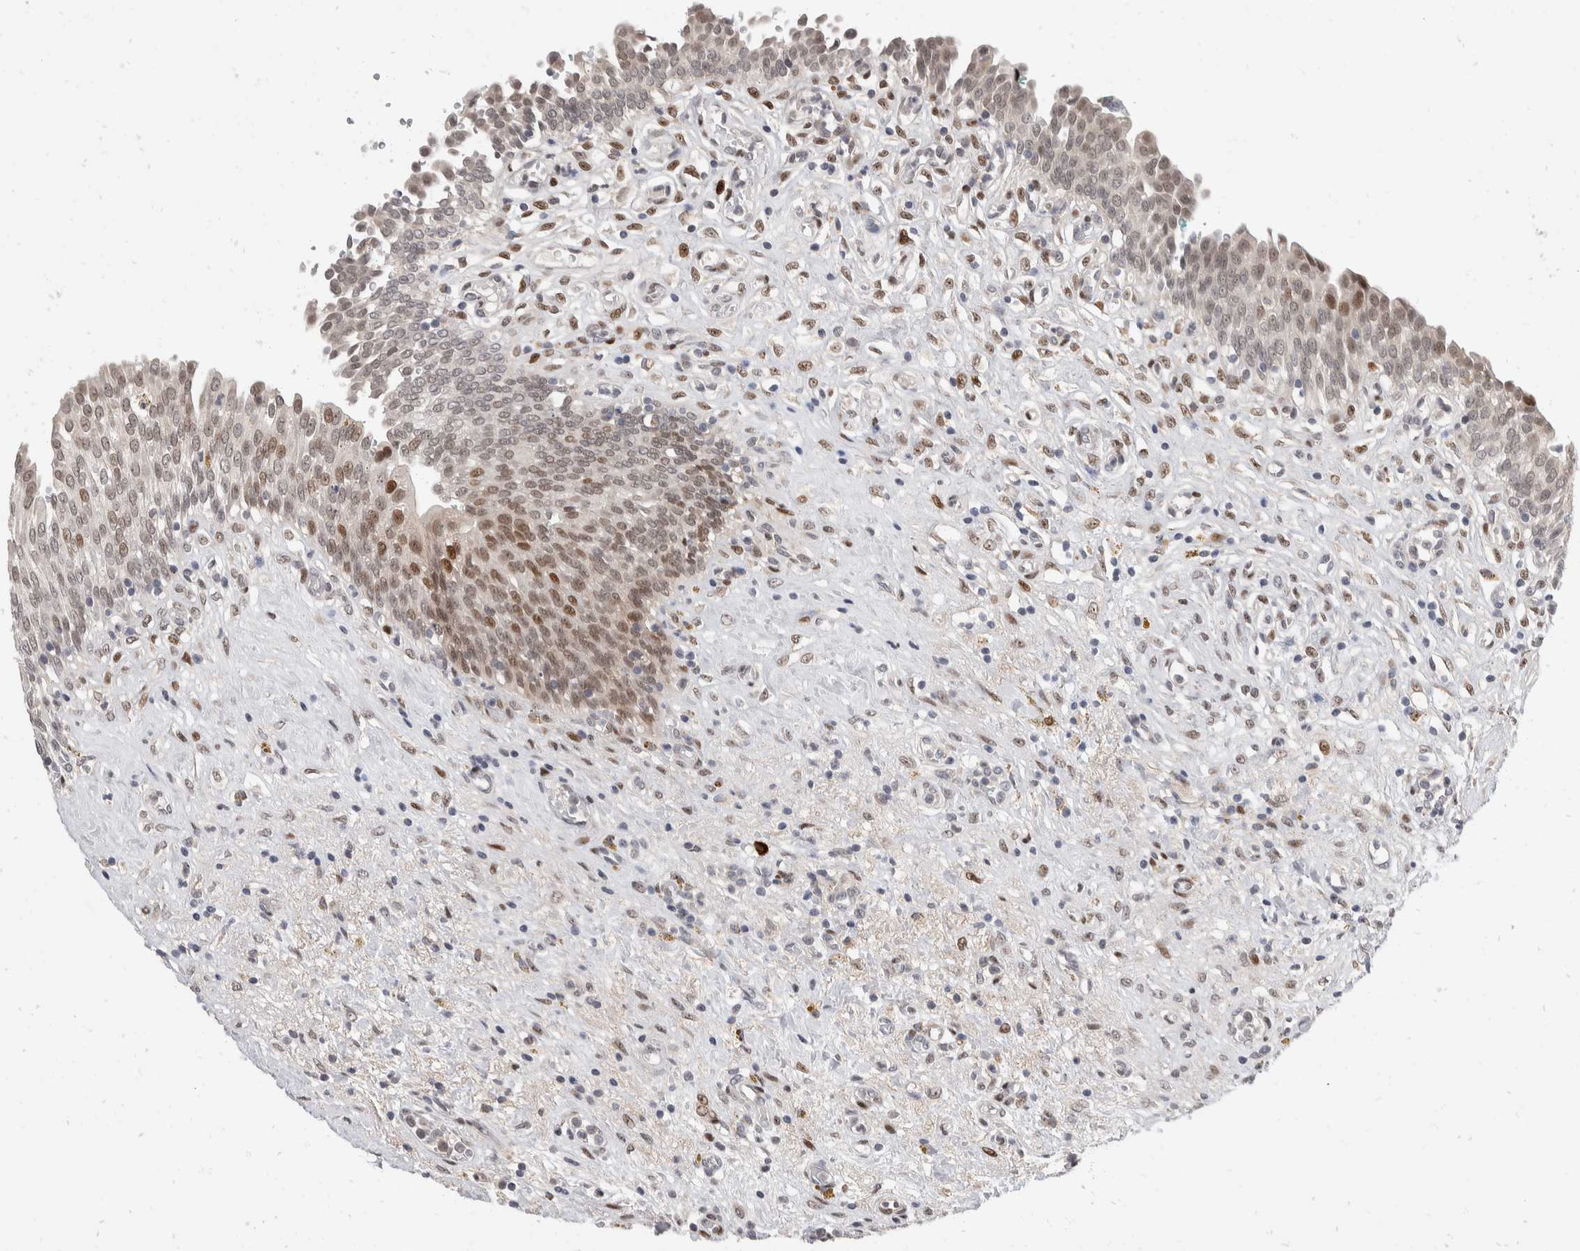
{"staining": {"intensity": "moderate", "quantity": "25%-75%", "location": "nuclear"}, "tissue": "urinary bladder", "cell_type": "Urothelial cells", "image_type": "normal", "snomed": [{"axis": "morphology", "description": "Urothelial carcinoma, High grade"}, {"axis": "topography", "description": "Urinary bladder"}], "caption": "Immunohistochemistry of normal human urinary bladder shows medium levels of moderate nuclear staining in about 25%-75% of urothelial cells.", "gene": "ZNF703", "patient": {"sex": "male", "age": 46}}